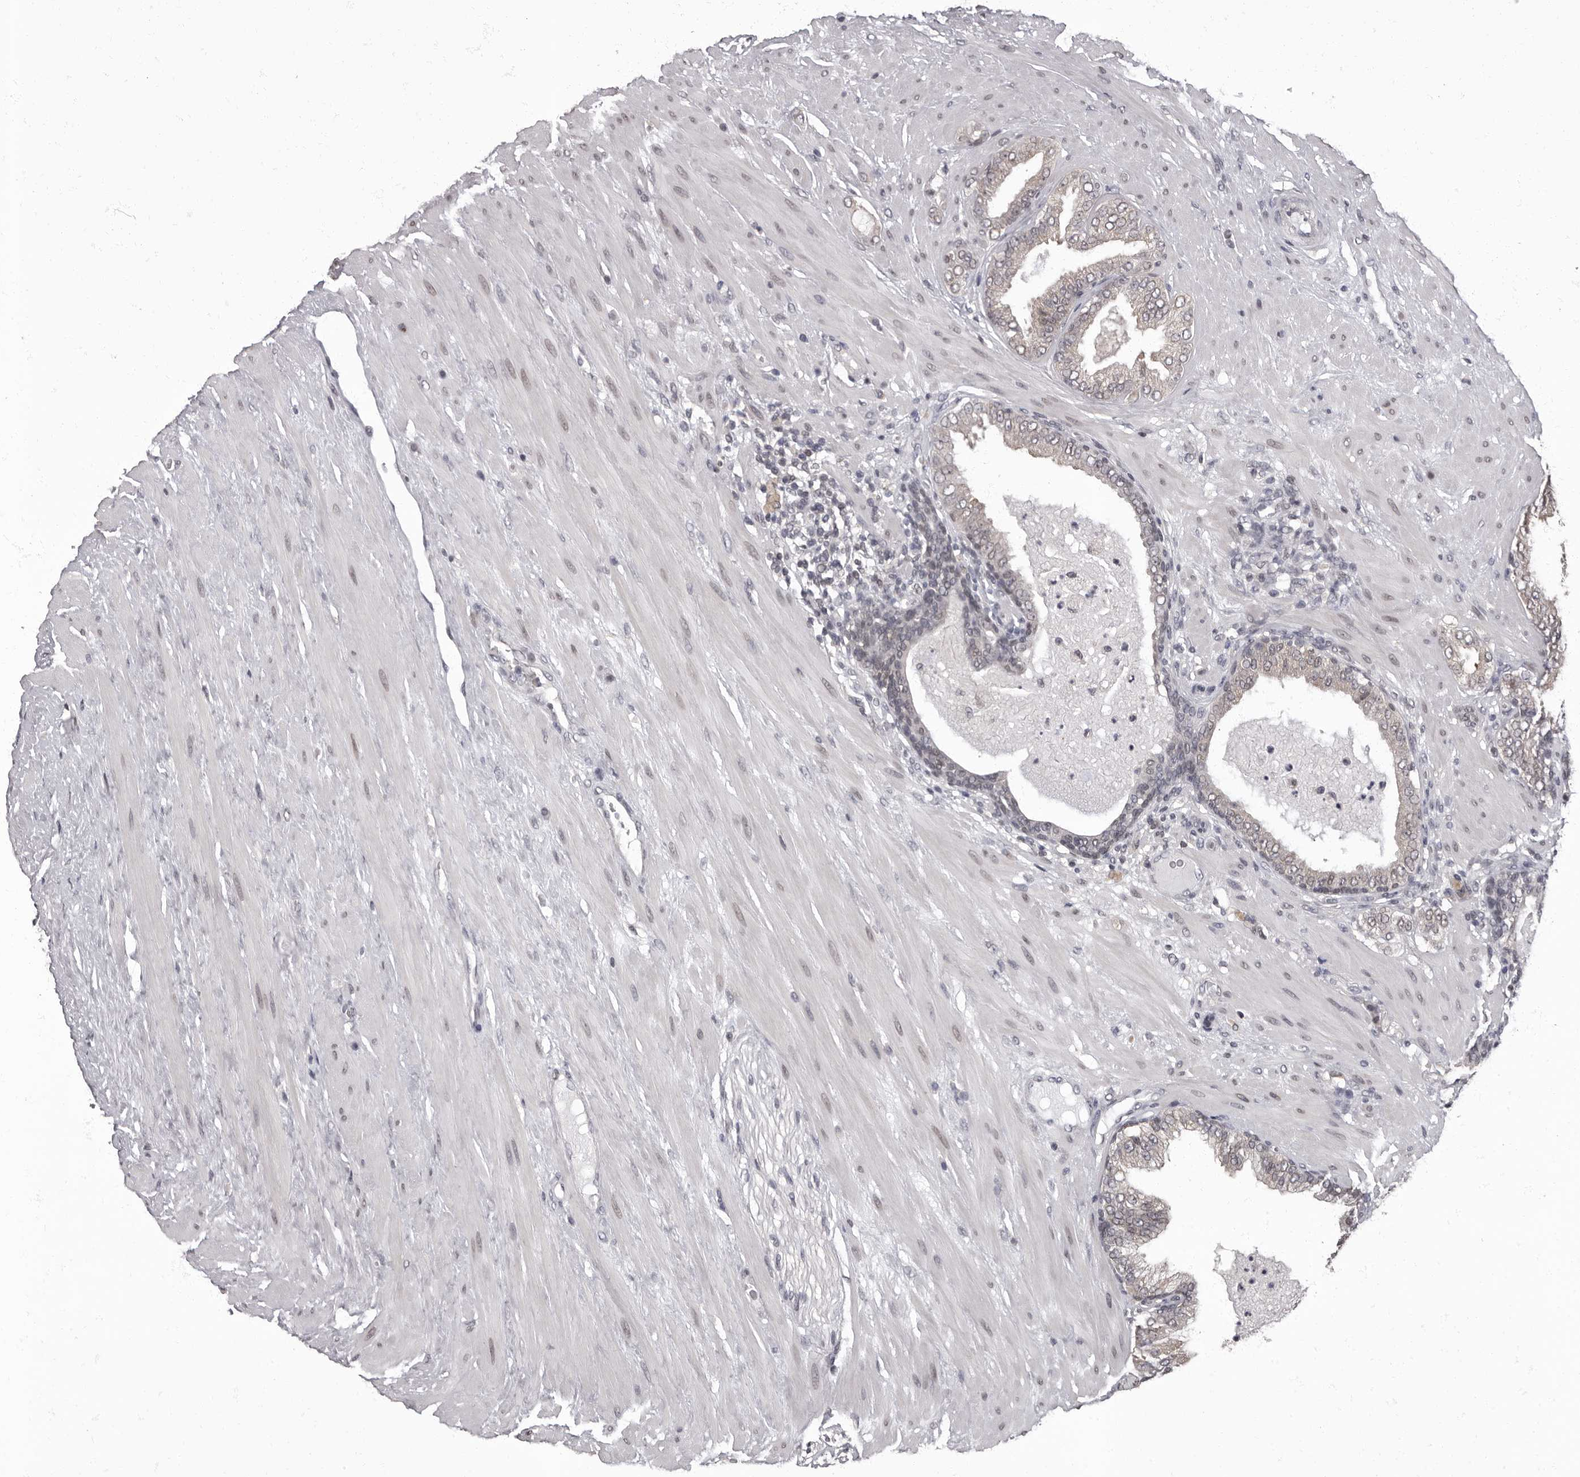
{"staining": {"intensity": "weak", "quantity": ">75%", "location": "nuclear"}, "tissue": "prostate cancer", "cell_type": "Tumor cells", "image_type": "cancer", "snomed": [{"axis": "morphology", "description": "Adenocarcinoma, Low grade"}, {"axis": "topography", "description": "Prostate"}], "caption": "Immunohistochemical staining of human prostate cancer exhibits weak nuclear protein expression in about >75% of tumor cells.", "gene": "C1orf50", "patient": {"sex": "male", "age": 63}}